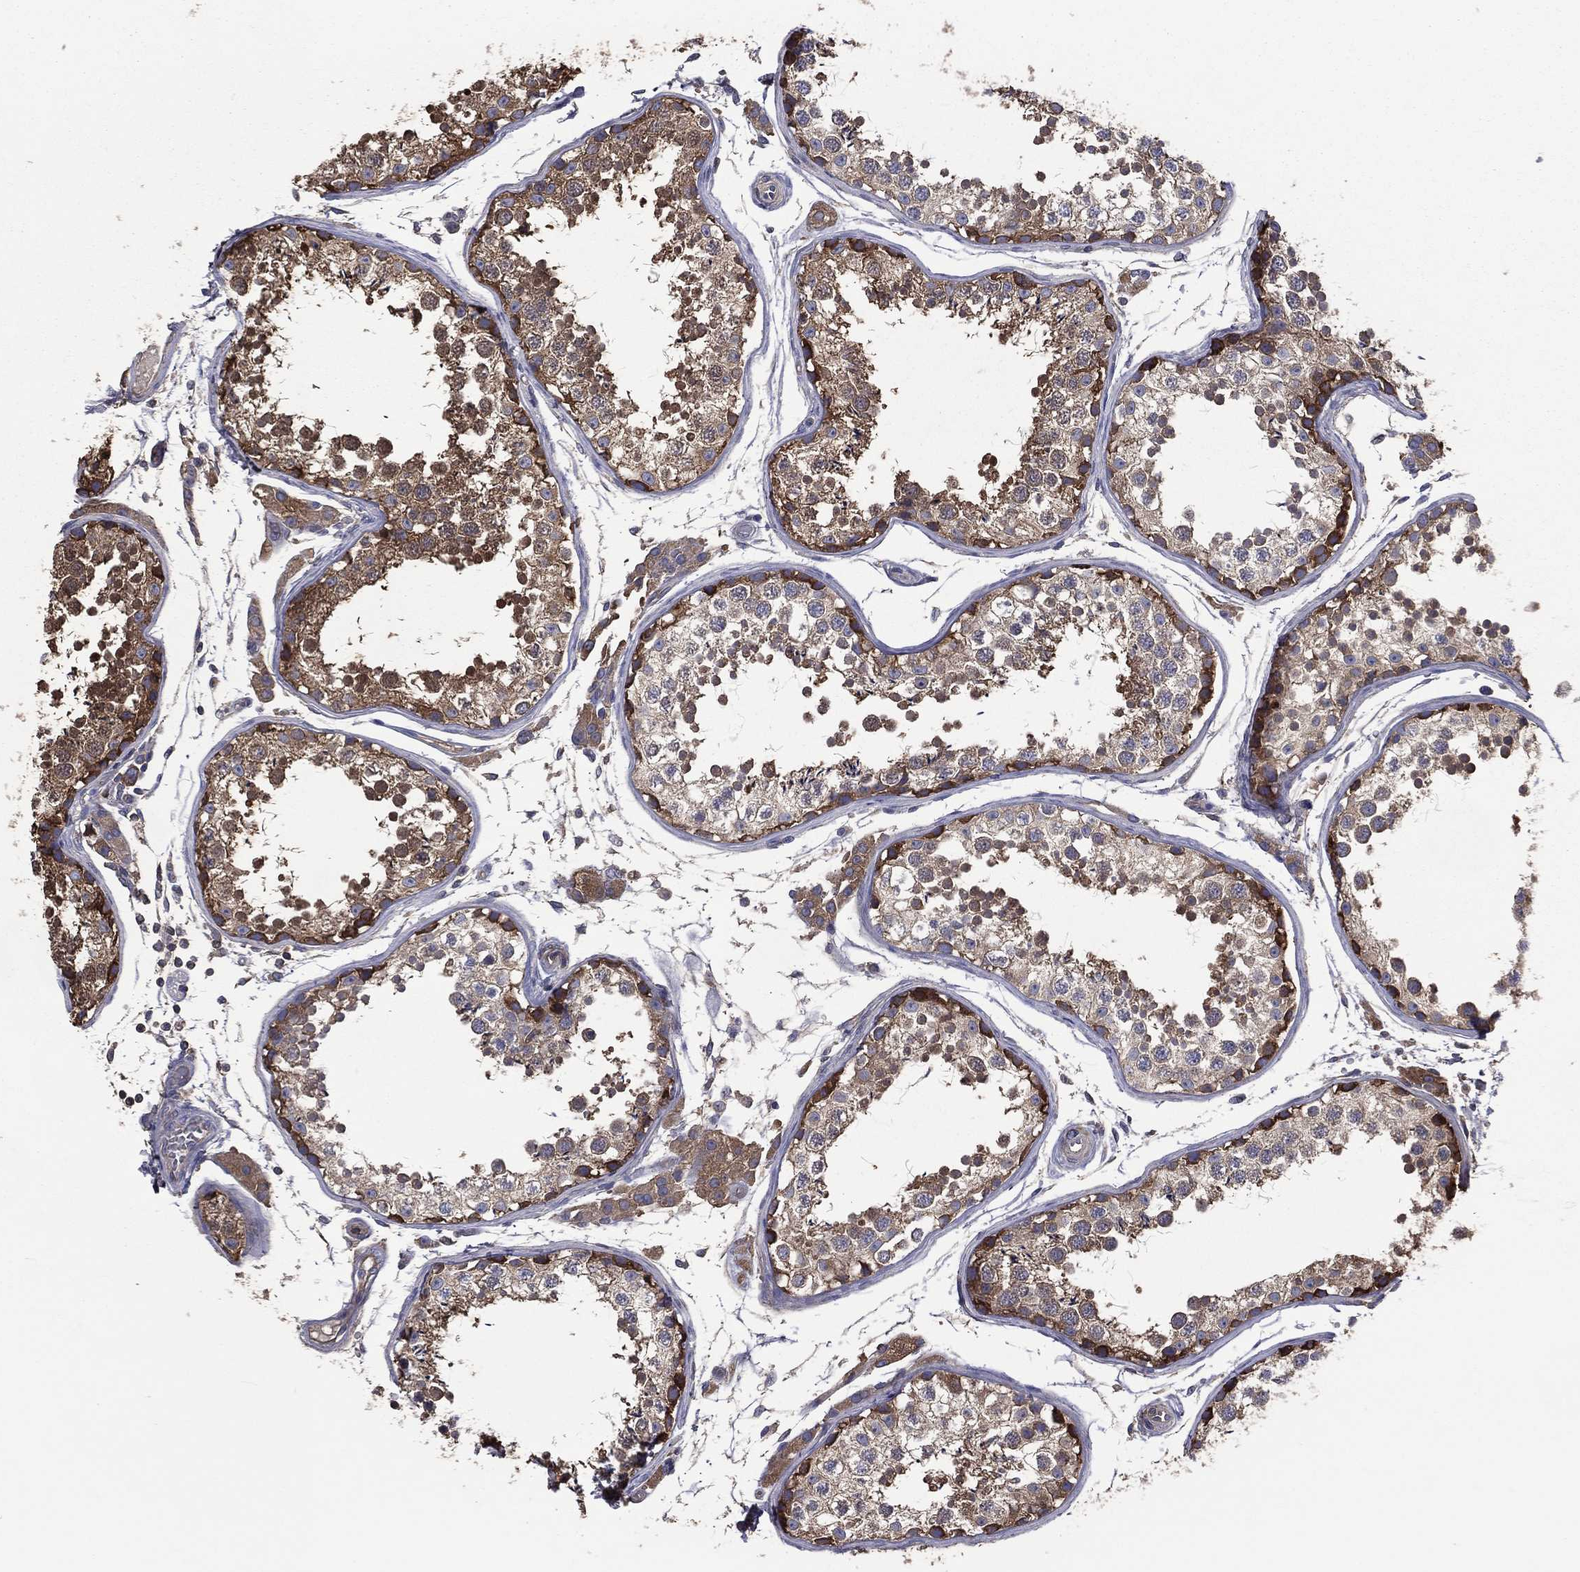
{"staining": {"intensity": "moderate", "quantity": ">75%", "location": "cytoplasmic/membranous"}, "tissue": "testis", "cell_type": "Cells in seminiferous ducts", "image_type": "normal", "snomed": [{"axis": "morphology", "description": "Normal tissue, NOS"}, {"axis": "topography", "description": "Testis"}], "caption": "IHC image of benign testis stained for a protein (brown), which demonstrates medium levels of moderate cytoplasmic/membranous positivity in approximately >75% of cells in seminiferous ducts.", "gene": "SARS1", "patient": {"sex": "male", "age": 29}}